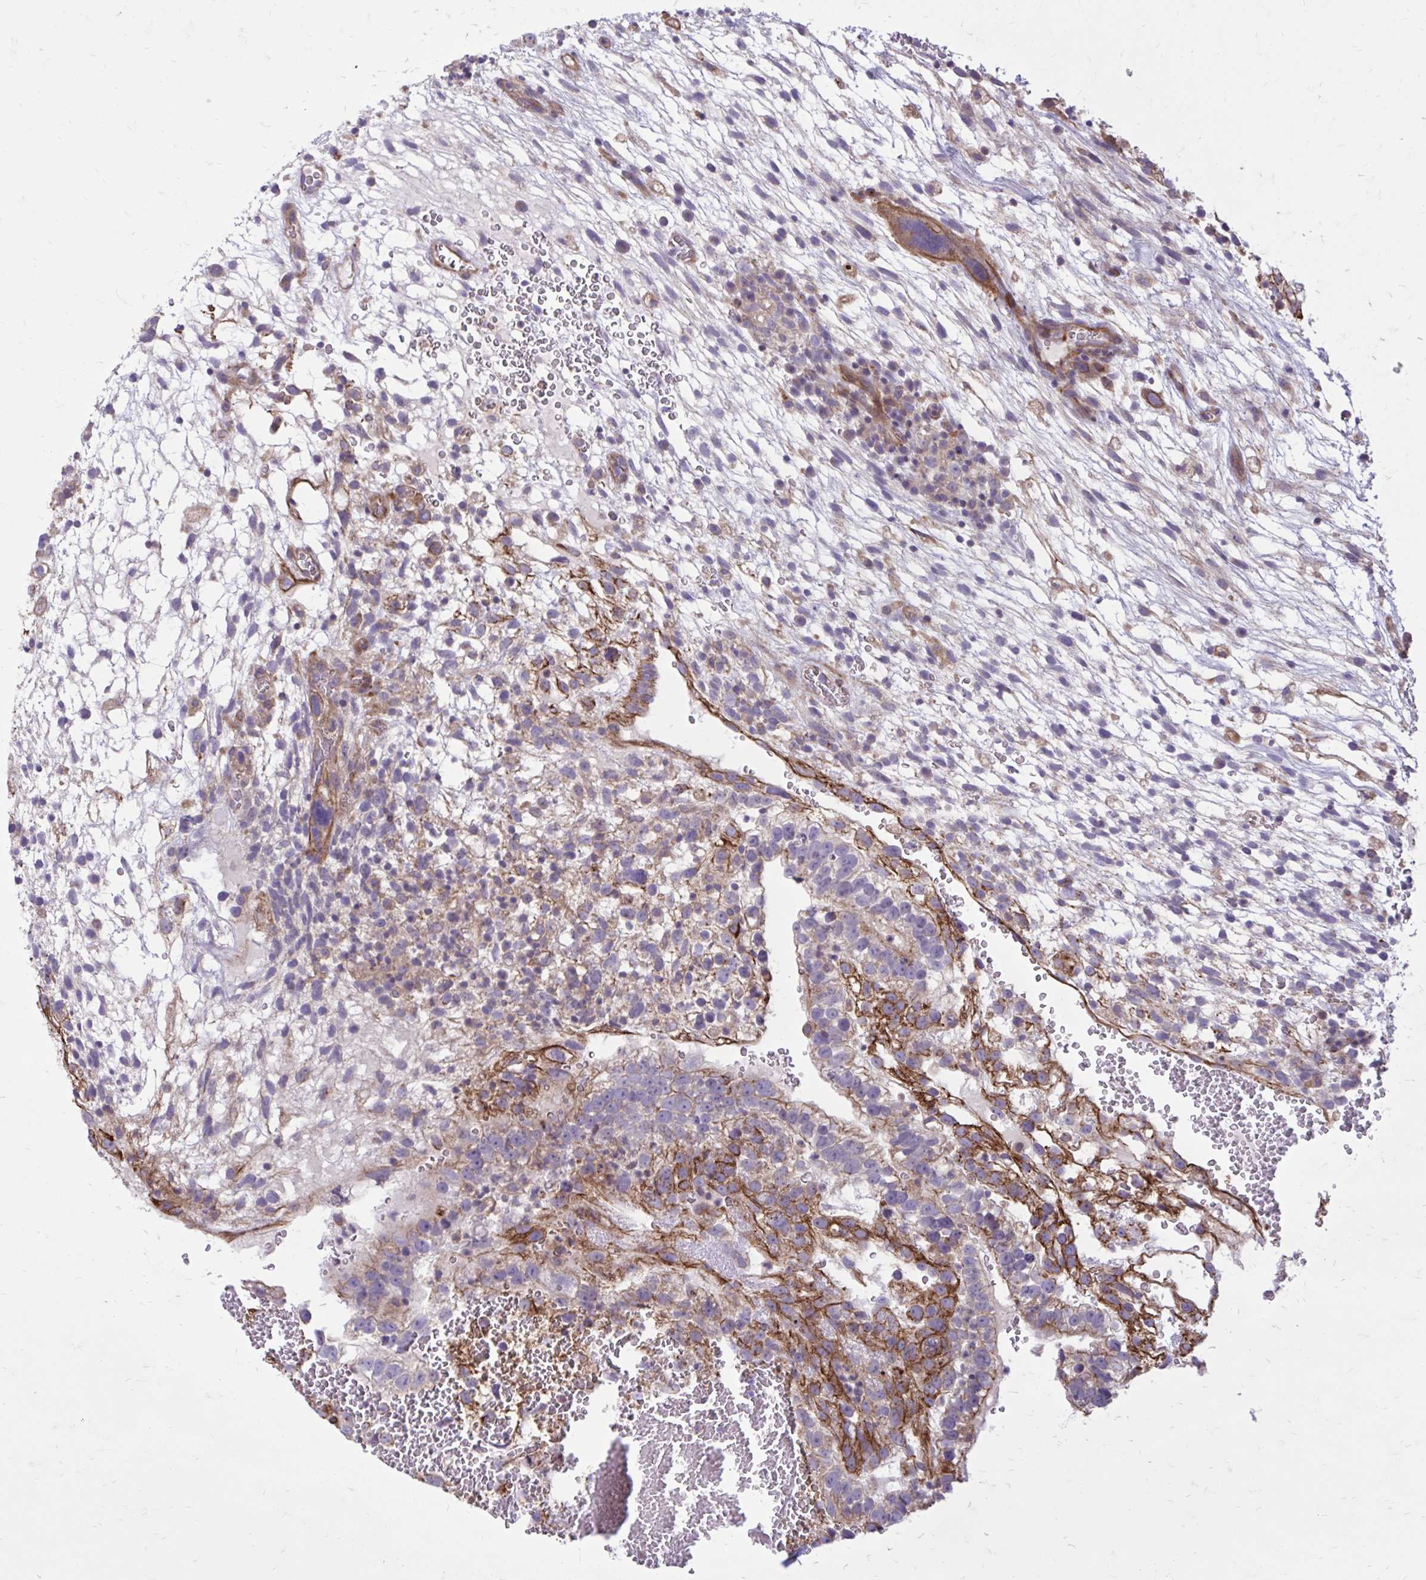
{"staining": {"intensity": "negative", "quantity": "none", "location": "none"}, "tissue": "testis cancer", "cell_type": "Tumor cells", "image_type": "cancer", "snomed": [{"axis": "morphology", "description": "Normal tissue, NOS"}, {"axis": "morphology", "description": "Carcinoma, Embryonal, NOS"}, {"axis": "topography", "description": "Testis"}], "caption": "There is no significant positivity in tumor cells of testis cancer.", "gene": "FAP", "patient": {"sex": "male", "age": 32}}